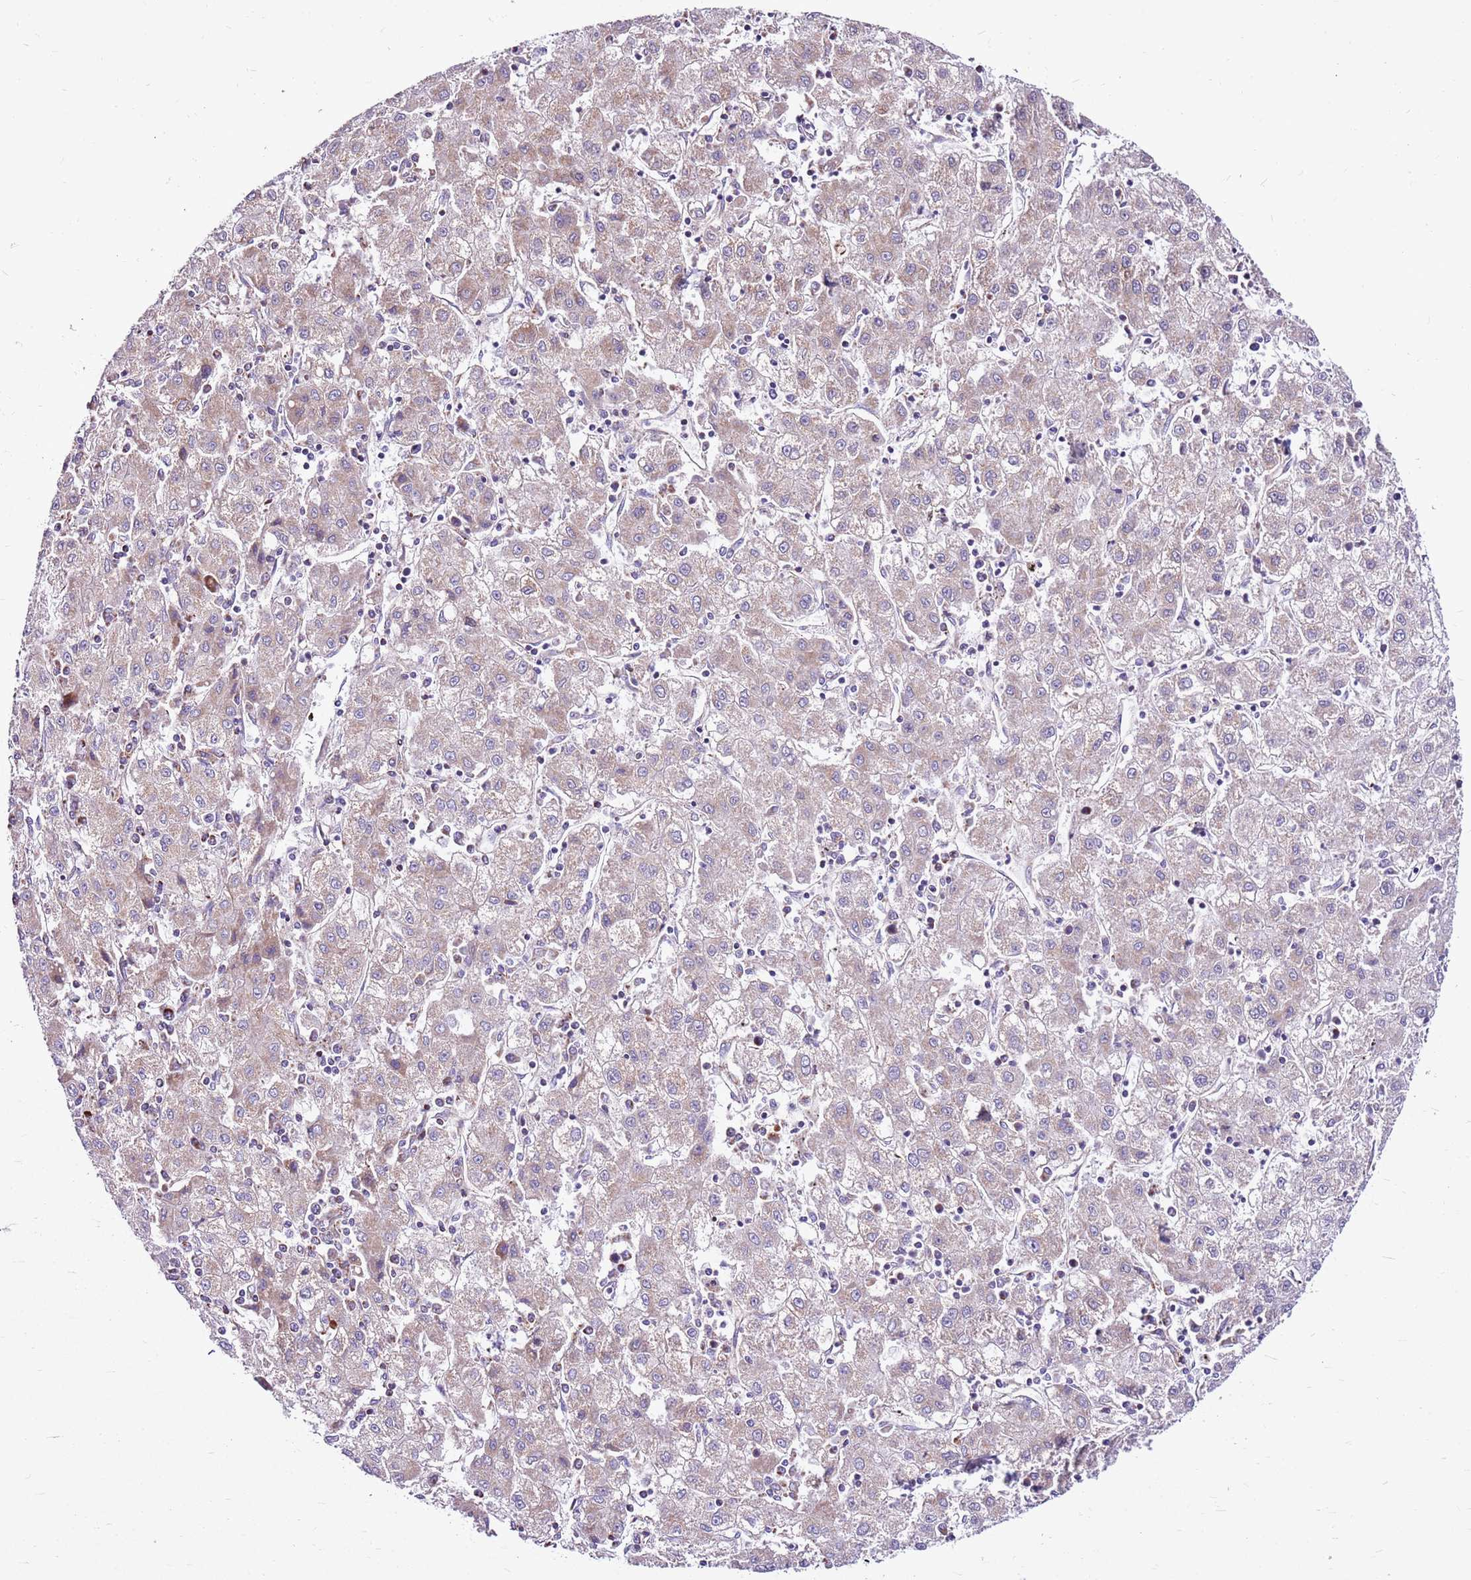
{"staining": {"intensity": "weak", "quantity": "<25%", "location": "cytoplasmic/membranous"}, "tissue": "liver cancer", "cell_type": "Tumor cells", "image_type": "cancer", "snomed": [{"axis": "morphology", "description": "Carcinoma, Hepatocellular, NOS"}, {"axis": "topography", "description": "Liver"}], "caption": "Tumor cells show no significant expression in hepatocellular carcinoma (liver).", "gene": "HECTD4", "patient": {"sex": "male", "age": 72}}